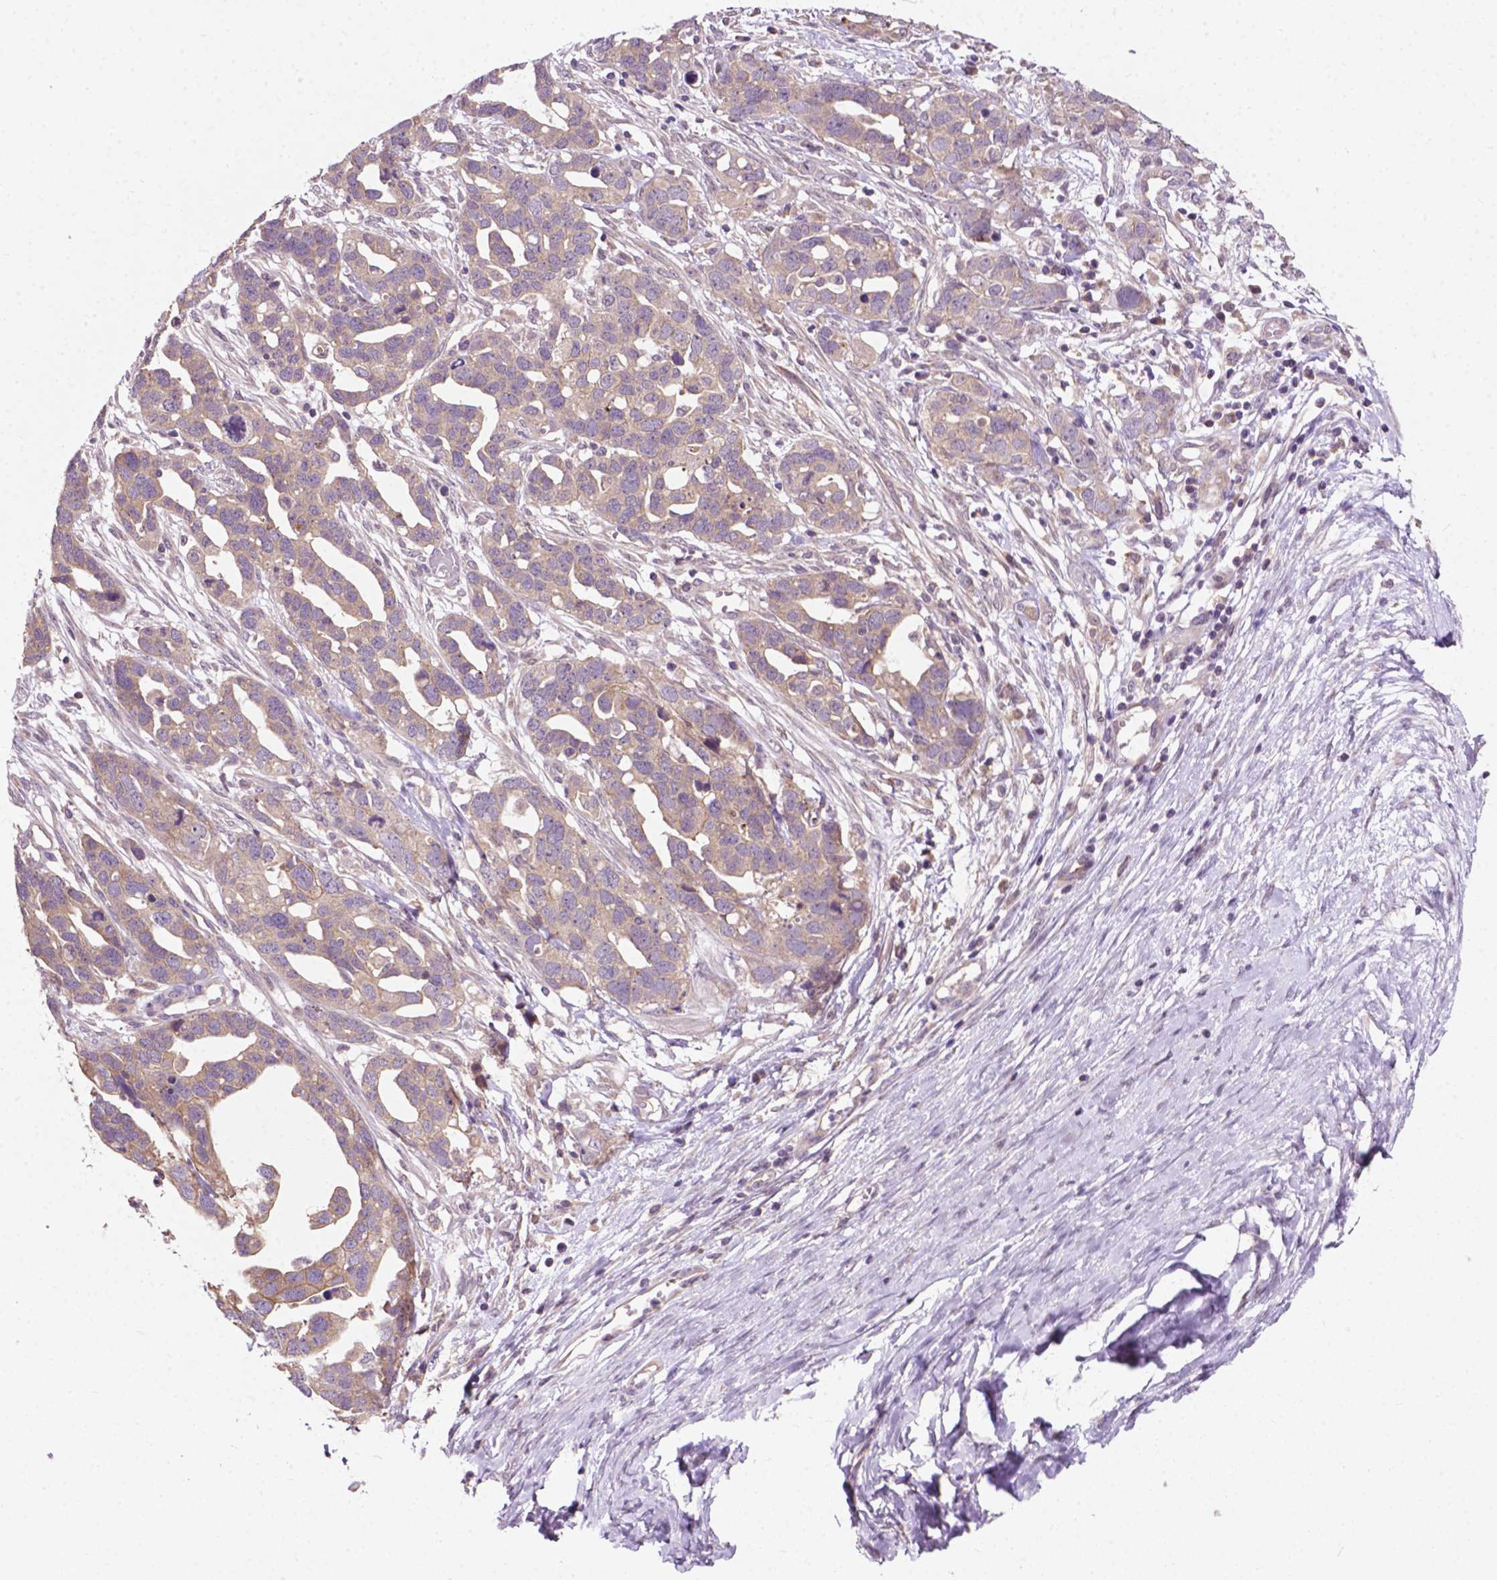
{"staining": {"intensity": "weak", "quantity": "<25%", "location": "cytoplasmic/membranous"}, "tissue": "ovarian cancer", "cell_type": "Tumor cells", "image_type": "cancer", "snomed": [{"axis": "morphology", "description": "Cystadenocarcinoma, serous, NOS"}, {"axis": "topography", "description": "Ovary"}], "caption": "The micrograph displays no significant positivity in tumor cells of ovarian serous cystadenocarcinoma.", "gene": "MZT1", "patient": {"sex": "female", "age": 54}}